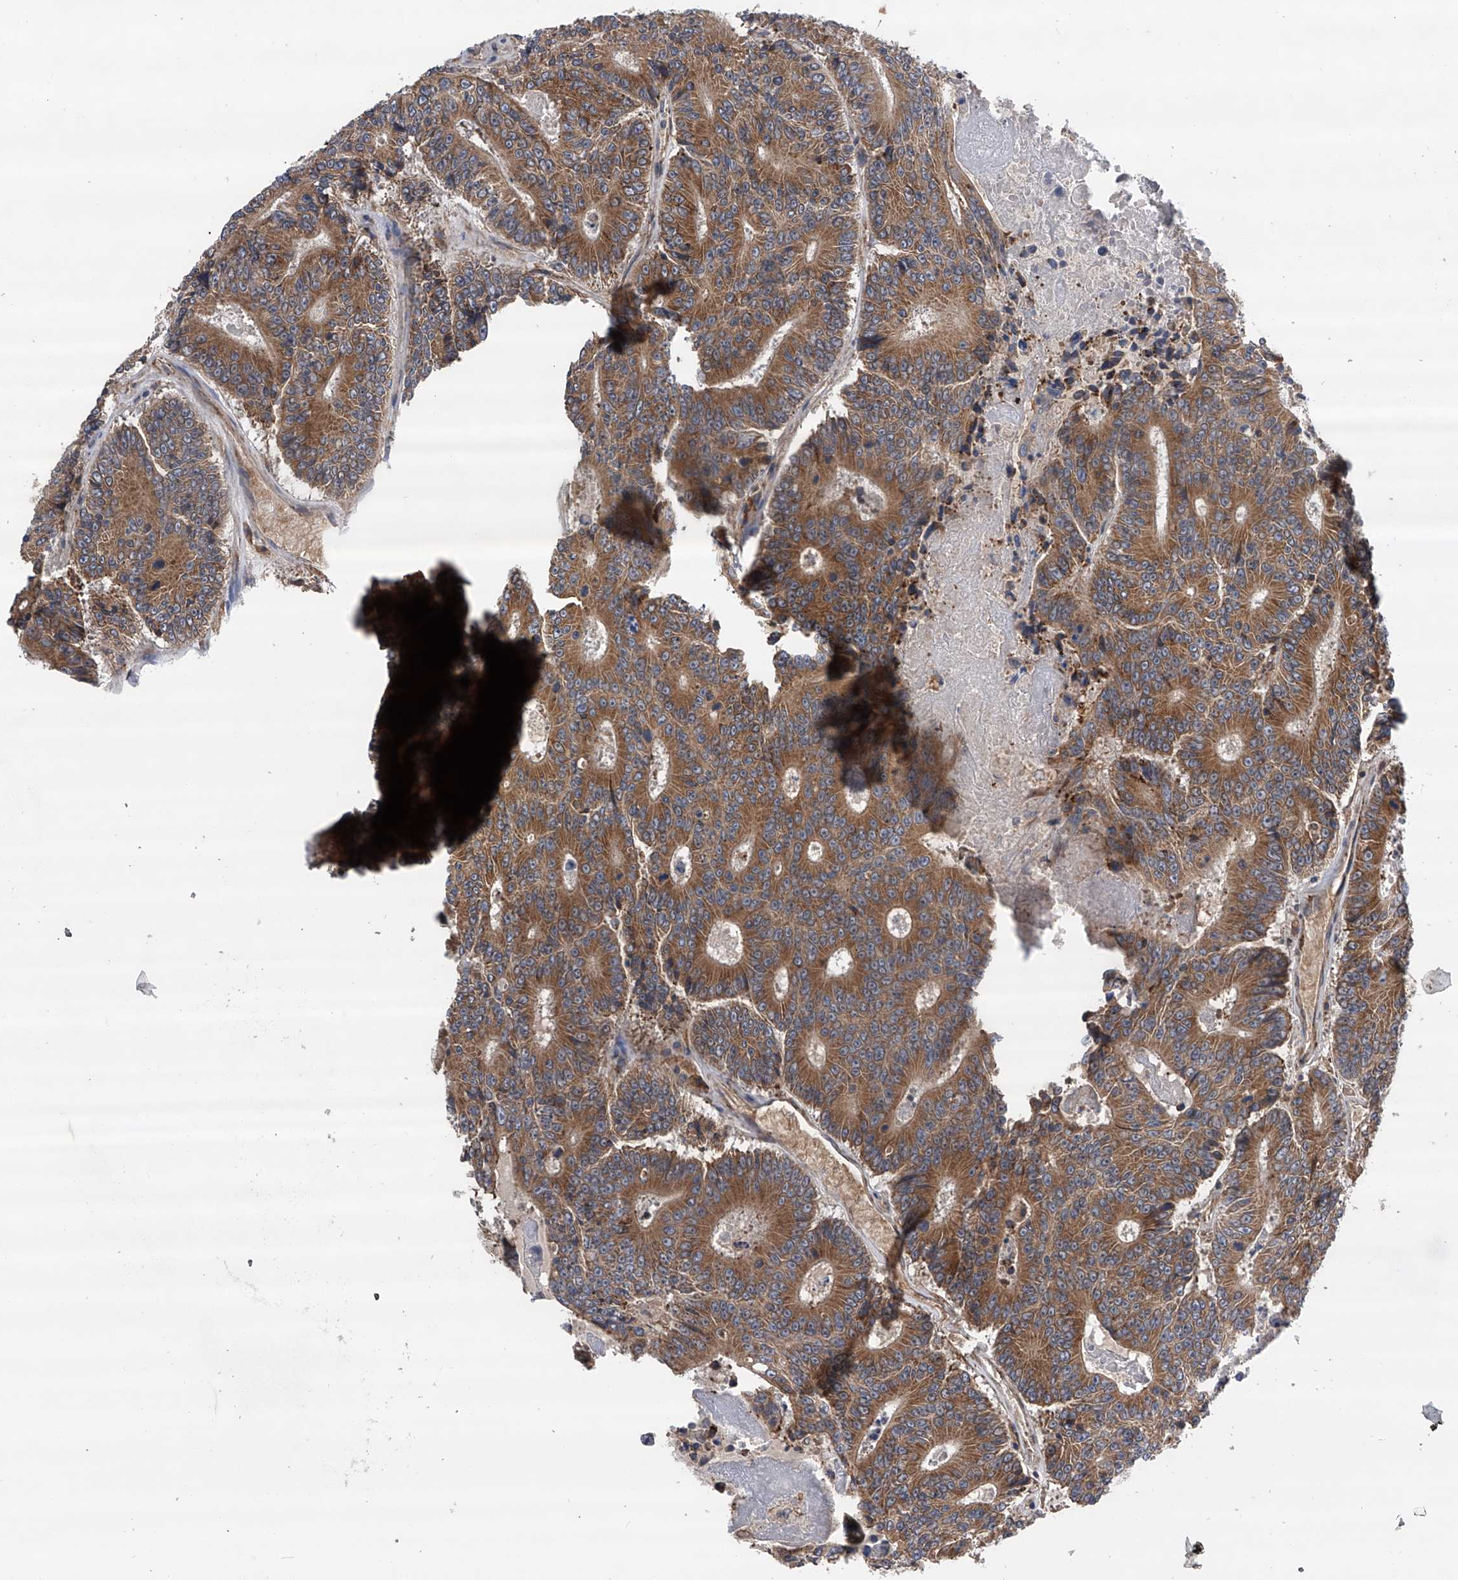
{"staining": {"intensity": "moderate", "quantity": ">75%", "location": "cytoplasmic/membranous"}, "tissue": "colorectal cancer", "cell_type": "Tumor cells", "image_type": "cancer", "snomed": [{"axis": "morphology", "description": "Adenocarcinoma, NOS"}, {"axis": "topography", "description": "Colon"}], "caption": "Immunohistochemistry micrograph of neoplastic tissue: human adenocarcinoma (colorectal) stained using immunohistochemistry exhibits medium levels of moderate protein expression localized specifically in the cytoplasmic/membranous of tumor cells, appearing as a cytoplasmic/membranous brown color.", "gene": "SPOCK1", "patient": {"sex": "male", "age": 83}}